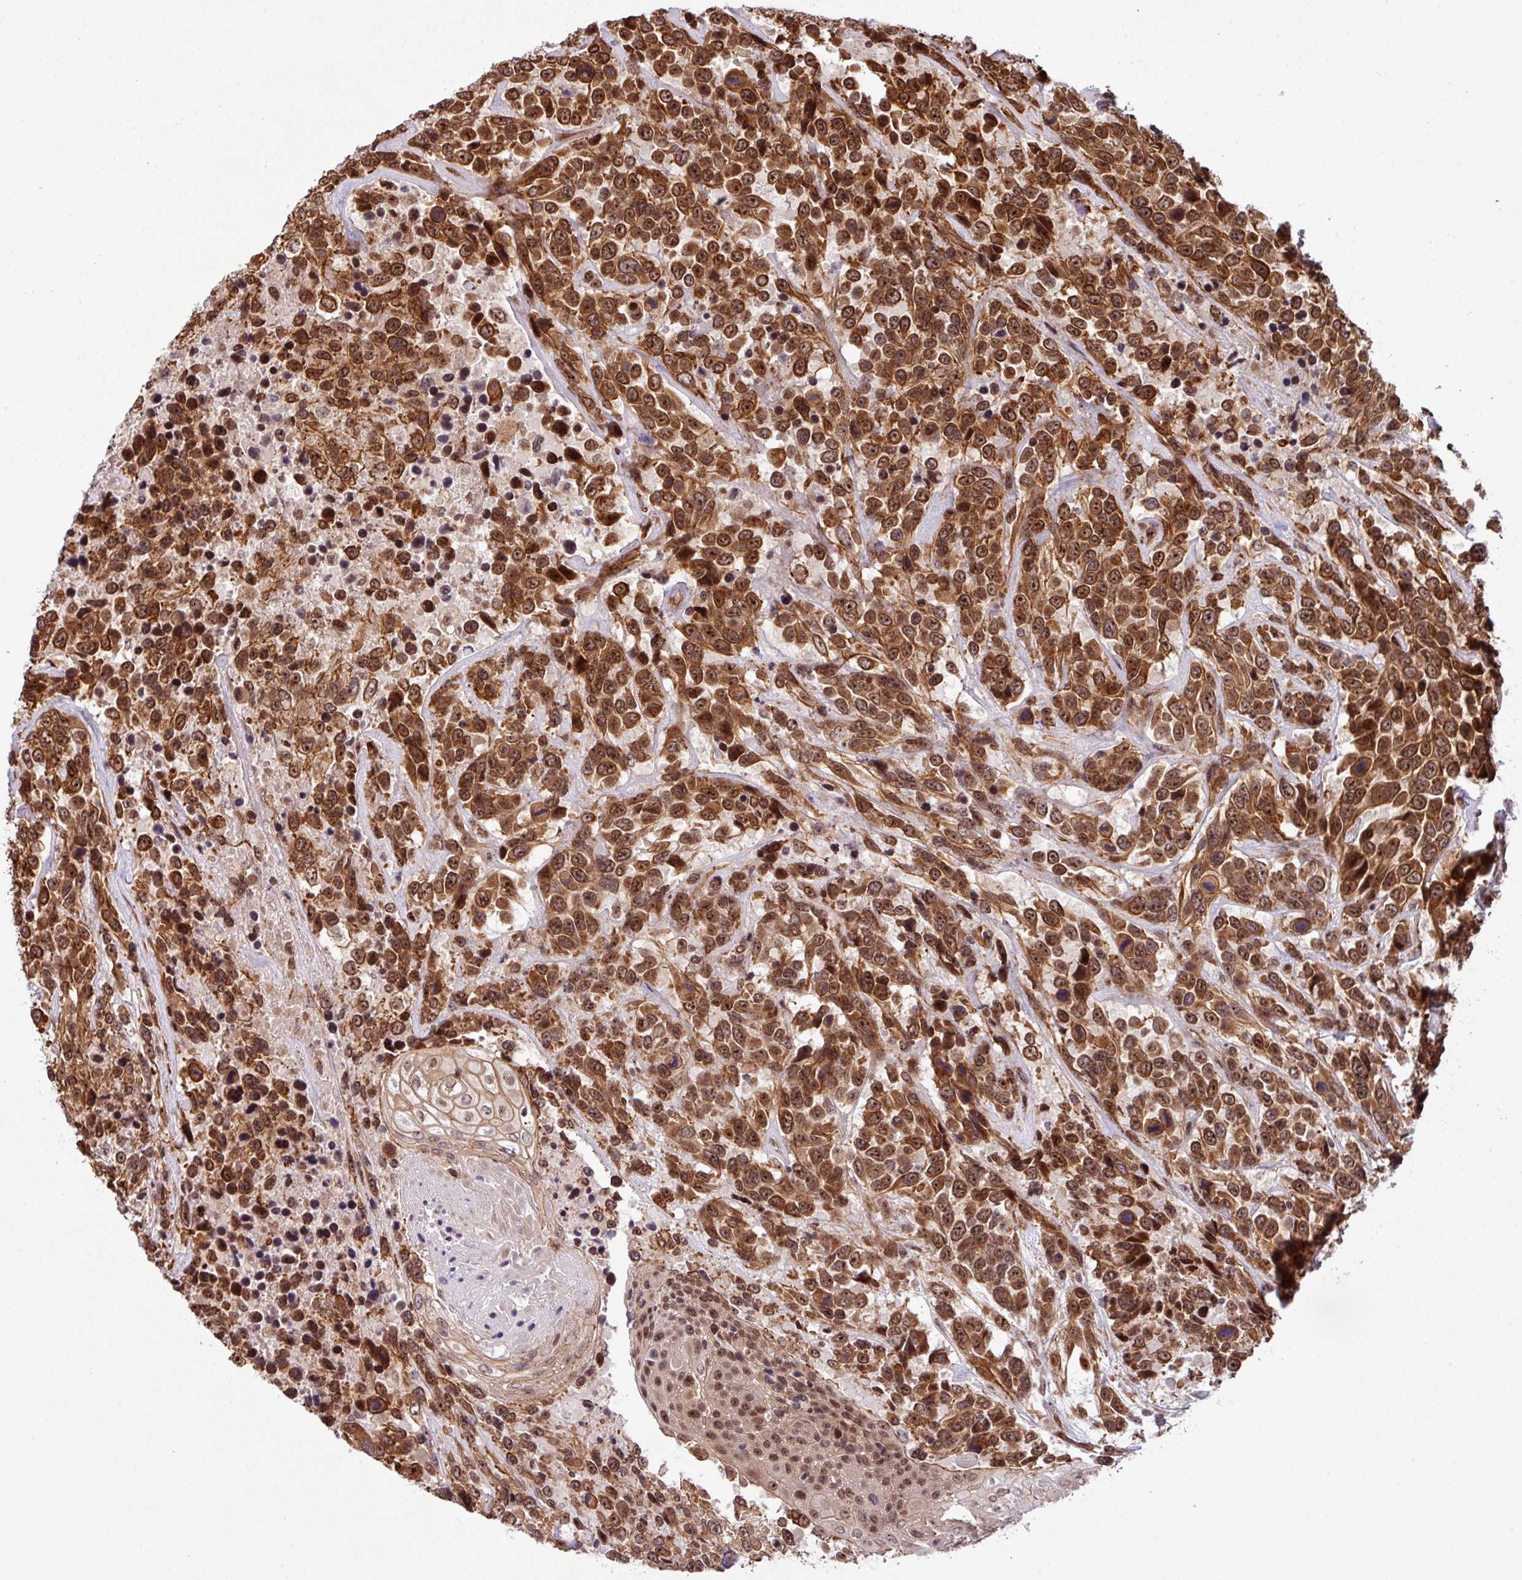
{"staining": {"intensity": "strong", "quantity": ">75%", "location": "cytoplasmic/membranous,nuclear"}, "tissue": "urothelial cancer", "cell_type": "Tumor cells", "image_type": "cancer", "snomed": [{"axis": "morphology", "description": "Urothelial carcinoma, High grade"}, {"axis": "topography", "description": "Urinary bladder"}], "caption": "Strong cytoplasmic/membranous and nuclear positivity for a protein is present in approximately >75% of tumor cells of high-grade urothelial carcinoma using immunohistochemistry.", "gene": "C7orf50", "patient": {"sex": "female", "age": 70}}